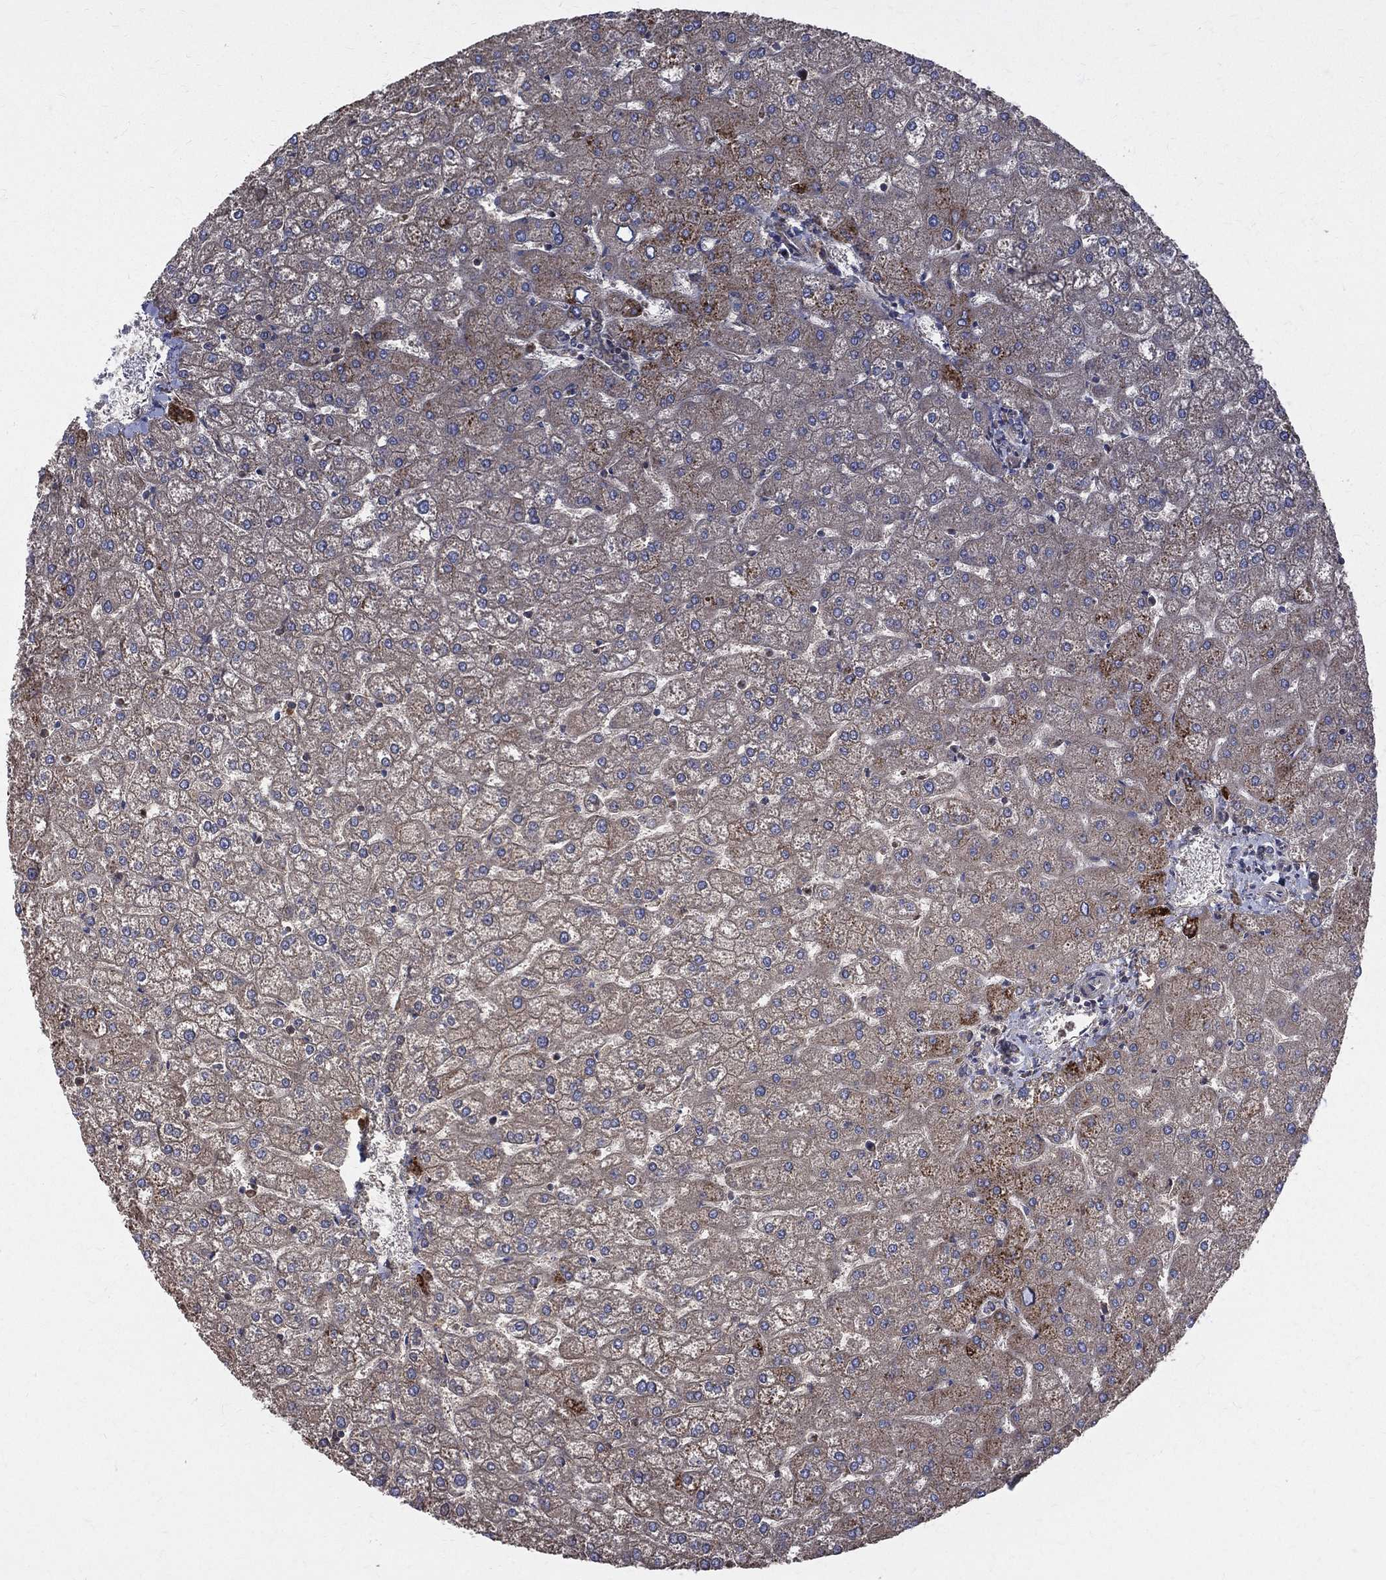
{"staining": {"intensity": "negative", "quantity": "none", "location": "none"}, "tissue": "liver", "cell_type": "Cholangiocytes", "image_type": "normal", "snomed": [{"axis": "morphology", "description": "Normal tissue, NOS"}, {"axis": "topography", "description": "Liver"}], "caption": "Immunohistochemistry (IHC) of benign human liver shows no staining in cholangiocytes.", "gene": "POMZP3", "patient": {"sex": "female", "age": 32}}